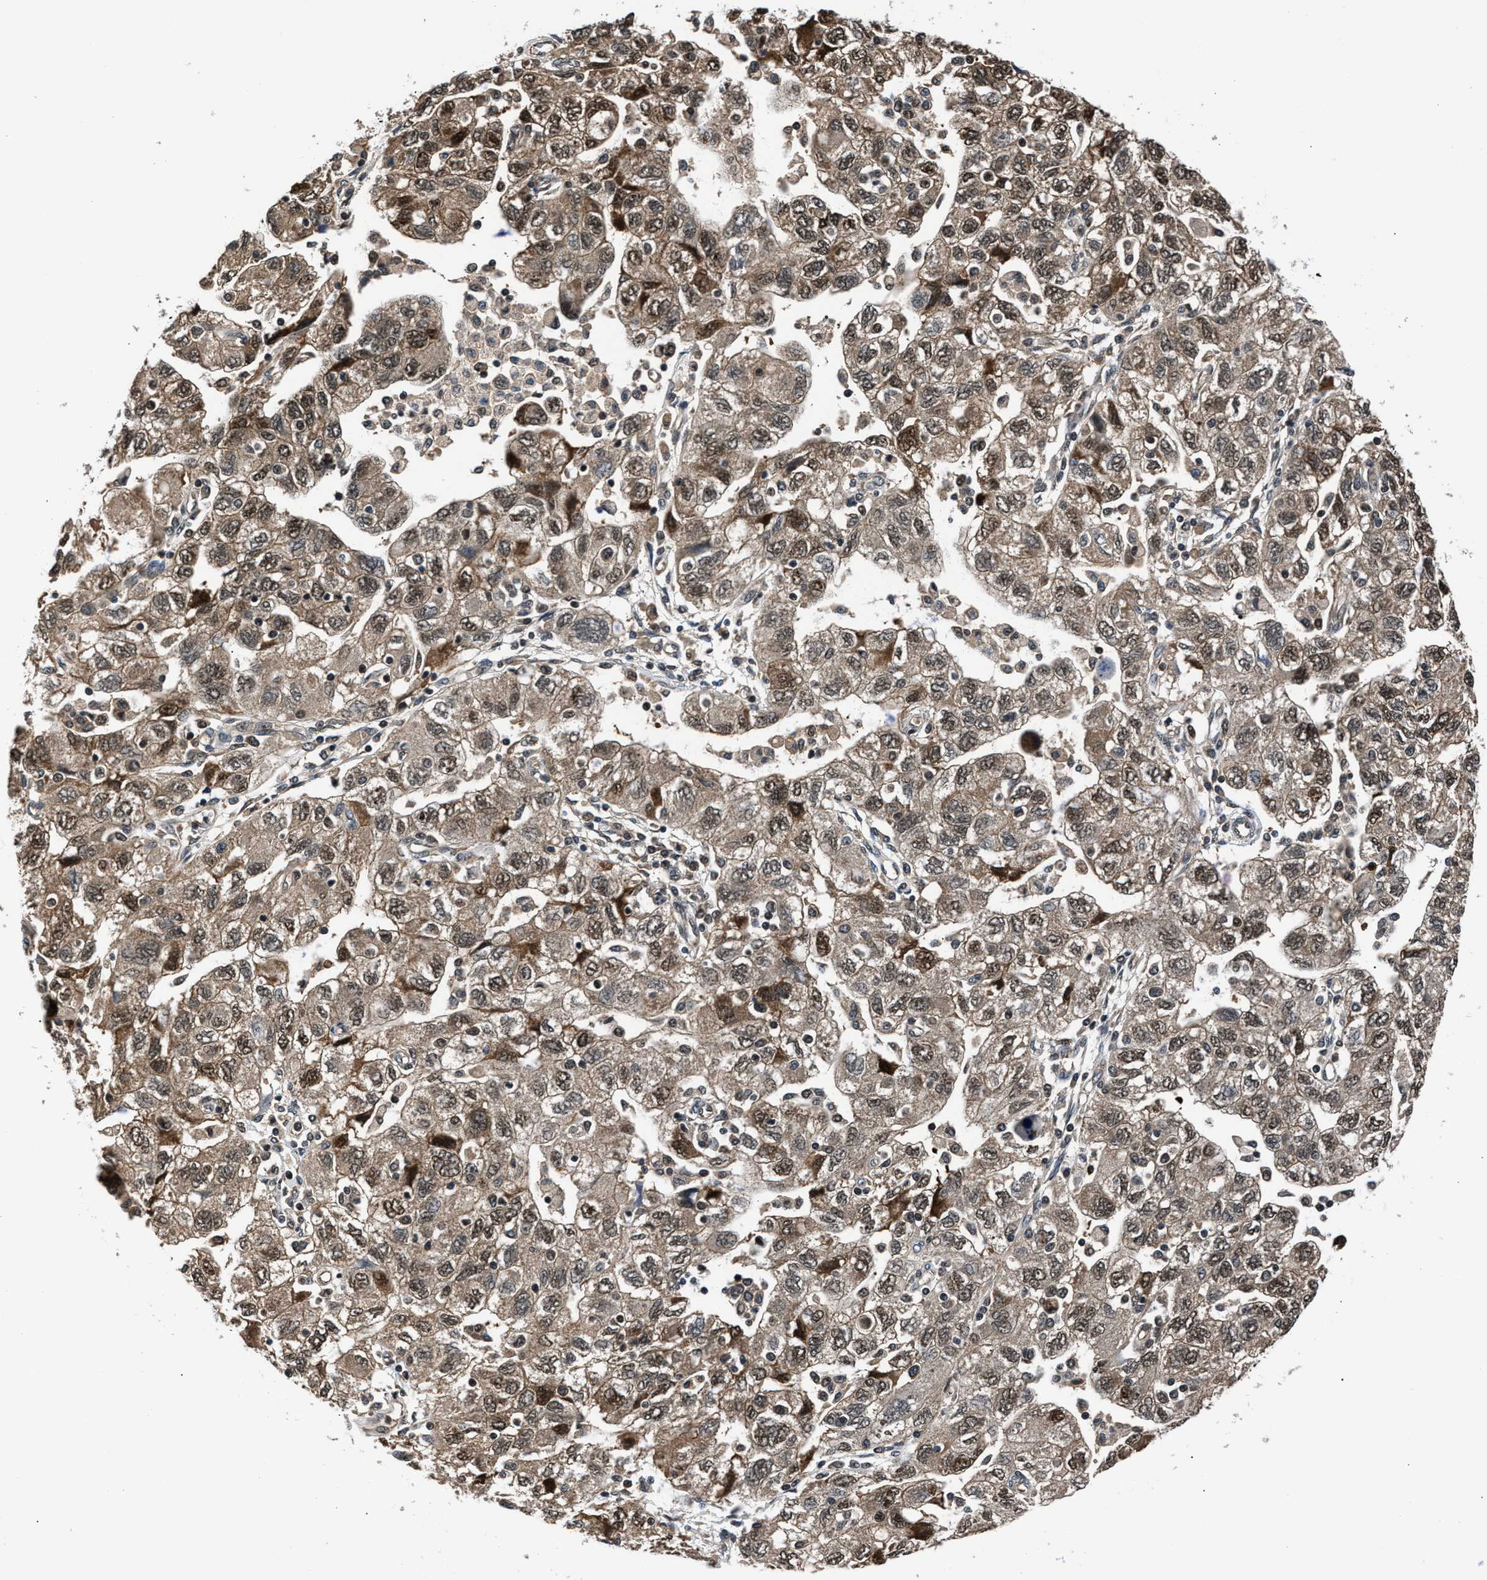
{"staining": {"intensity": "weak", "quantity": ">75%", "location": "cytoplasmic/membranous,nuclear"}, "tissue": "ovarian cancer", "cell_type": "Tumor cells", "image_type": "cancer", "snomed": [{"axis": "morphology", "description": "Carcinoma, NOS"}, {"axis": "morphology", "description": "Cystadenocarcinoma, serous, NOS"}, {"axis": "topography", "description": "Ovary"}], "caption": "Protein expression analysis of human ovarian serous cystadenocarcinoma reveals weak cytoplasmic/membranous and nuclear staining in about >75% of tumor cells.", "gene": "RBM33", "patient": {"sex": "female", "age": 69}}